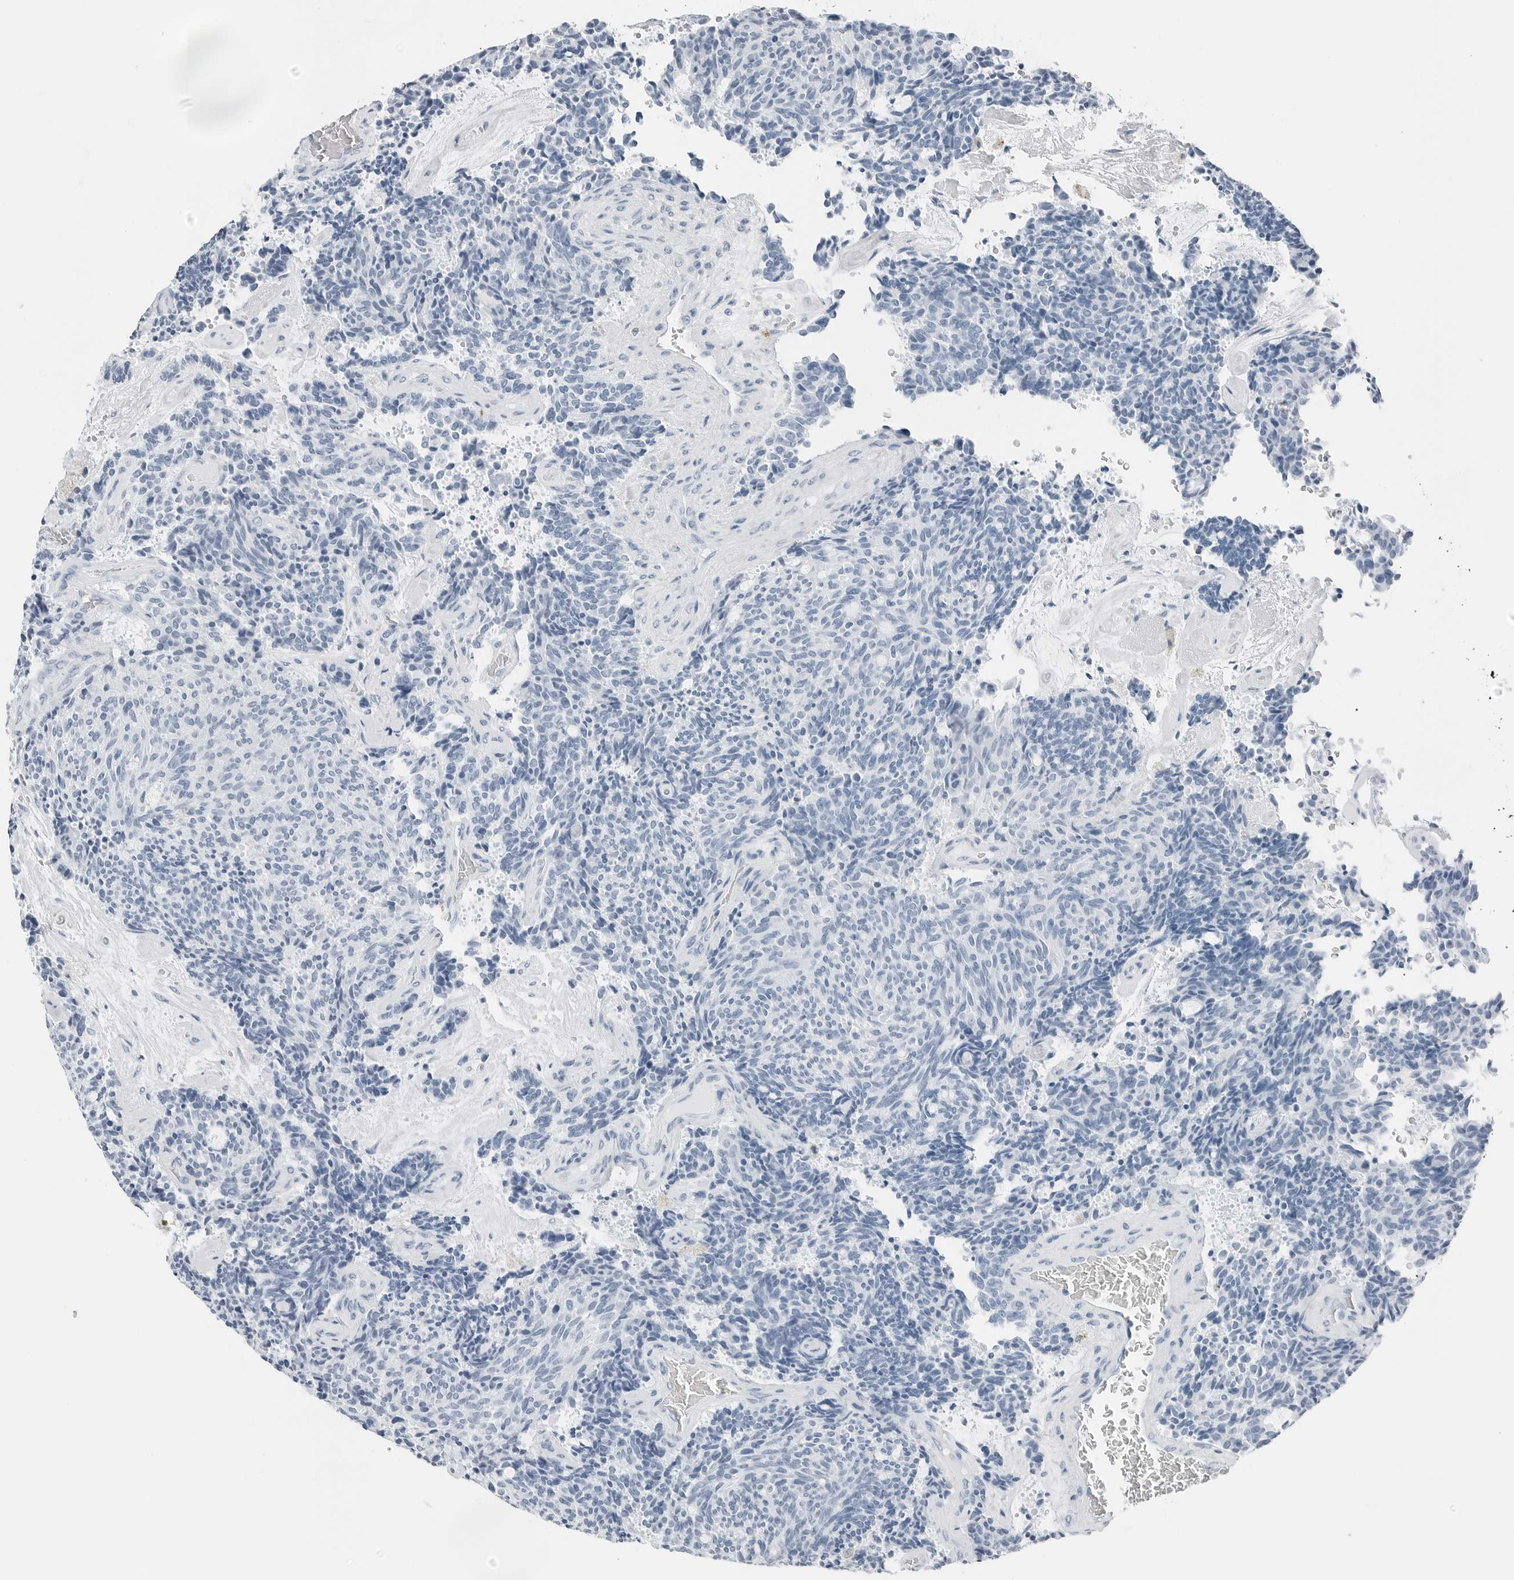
{"staining": {"intensity": "negative", "quantity": "none", "location": "none"}, "tissue": "carcinoid", "cell_type": "Tumor cells", "image_type": "cancer", "snomed": [{"axis": "morphology", "description": "Carcinoid, malignant, NOS"}, {"axis": "topography", "description": "Pancreas"}], "caption": "There is no significant staining in tumor cells of carcinoid.", "gene": "SLPI", "patient": {"sex": "female", "age": 54}}